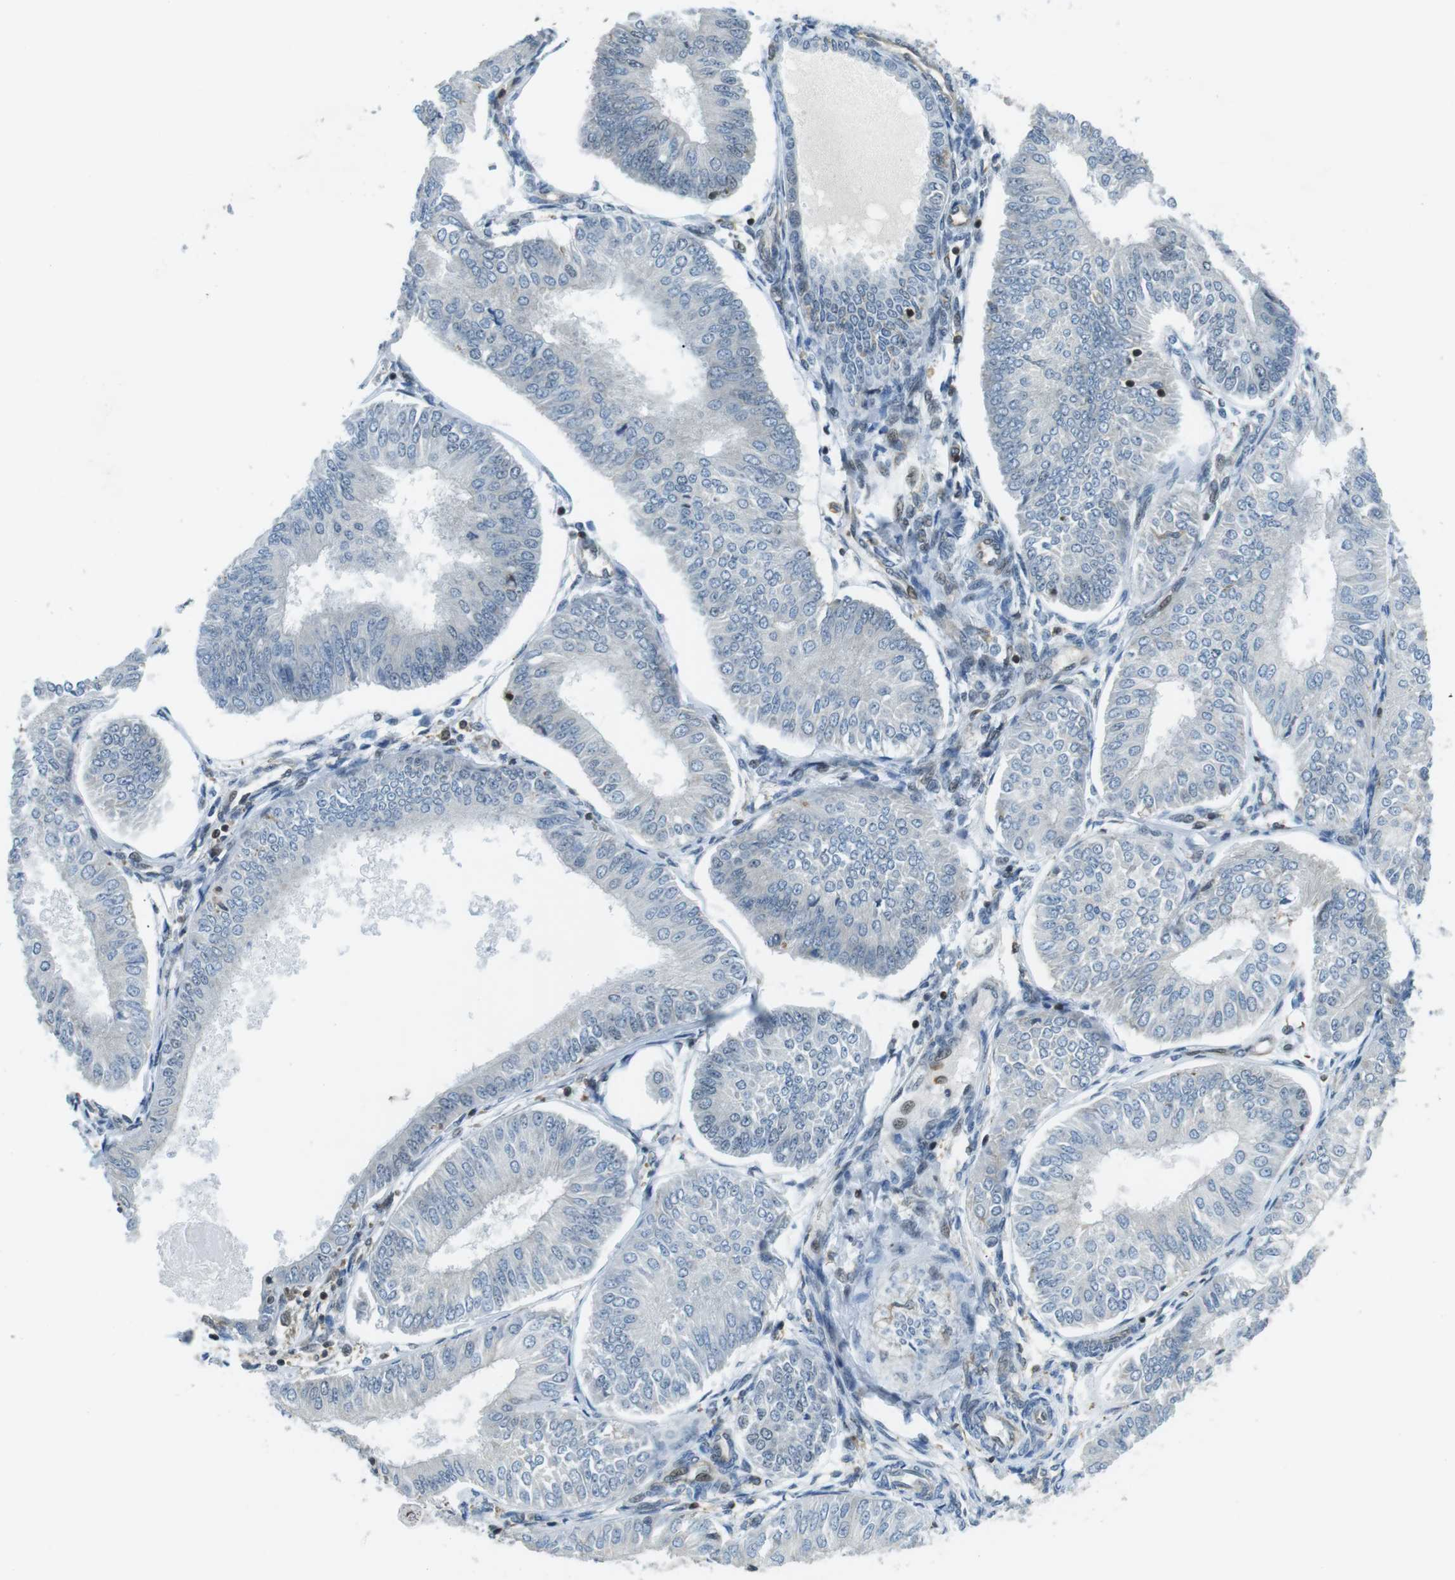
{"staining": {"intensity": "negative", "quantity": "none", "location": "none"}, "tissue": "endometrial cancer", "cell_type": "Tumor cells", "image_type": "cancer", "snomed": [{"axis": "morphology", "description": "Adenocarcinoma, NOS"}, {"axis": "topography", "description": "Endometrium"}], "caption": "Human endometrial cancer stained for a protein using immunohistochemistry exhibits no positivity in tumor cells.", "gene": "STK10", "patient": {"sex": "female", "age": 58}}